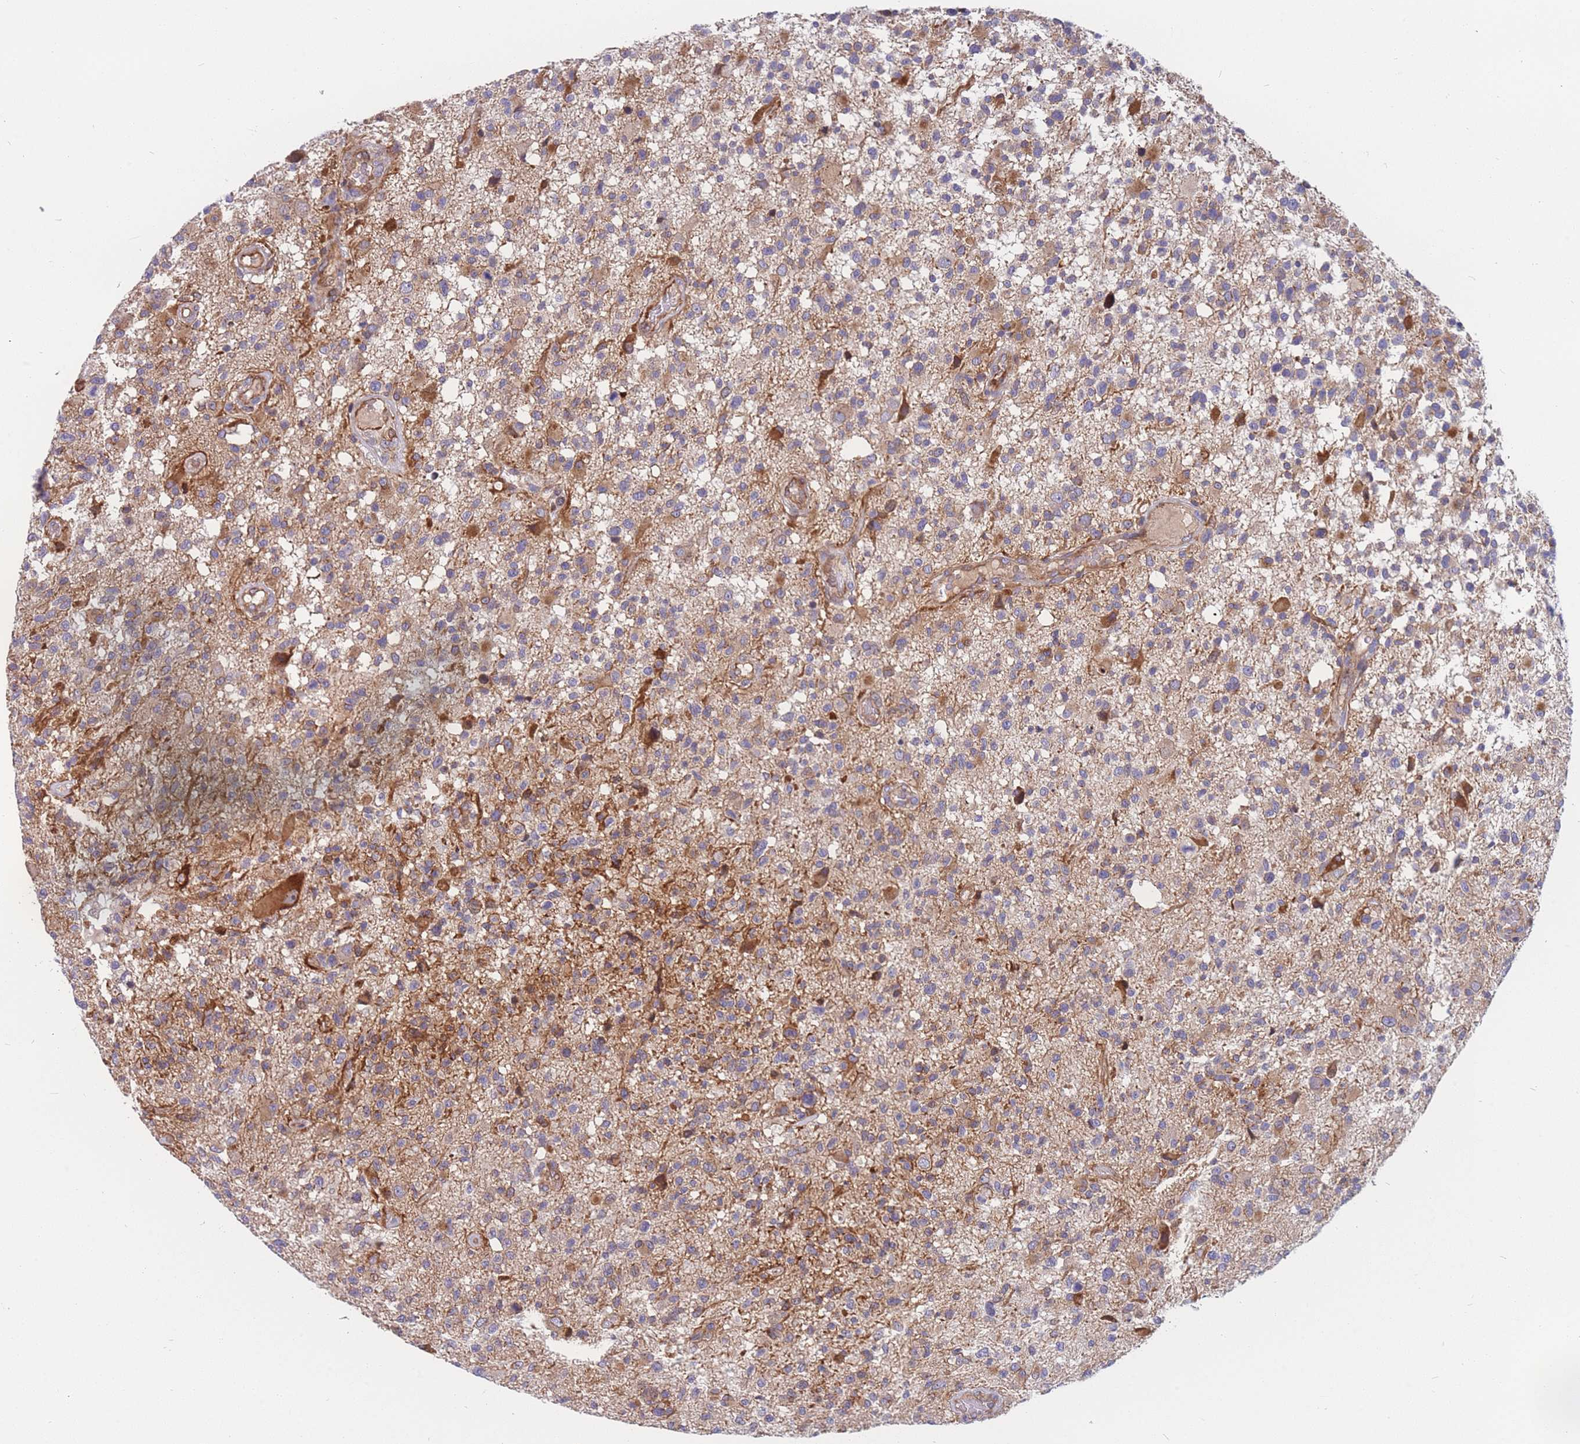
{"staining": {"intensity": "moderate", "quantity": "25%-75%", "location": "cytoplasmic/membranous"}, "tissue": "glioma", "cell_type": "Tumor cells", "image_type": "cancer", "snomed": [{"axis": "morphology", "description": "Glioma, malignant, High grade"}, {"axis": "morphology", "description": "Glioblastoma, NOS"}, {"axis": "topography", "description": "Brain"}], "caption": "A high-resolution photomicrograph shows immunohistochemistry (IHC) staining of glioma, which displays moderate cytoplasmic/membranous staining in approximately 25%-75% of tumor cells.", "gene": "TMEM131L", "patient": {"sex": "male", "age": 60}}